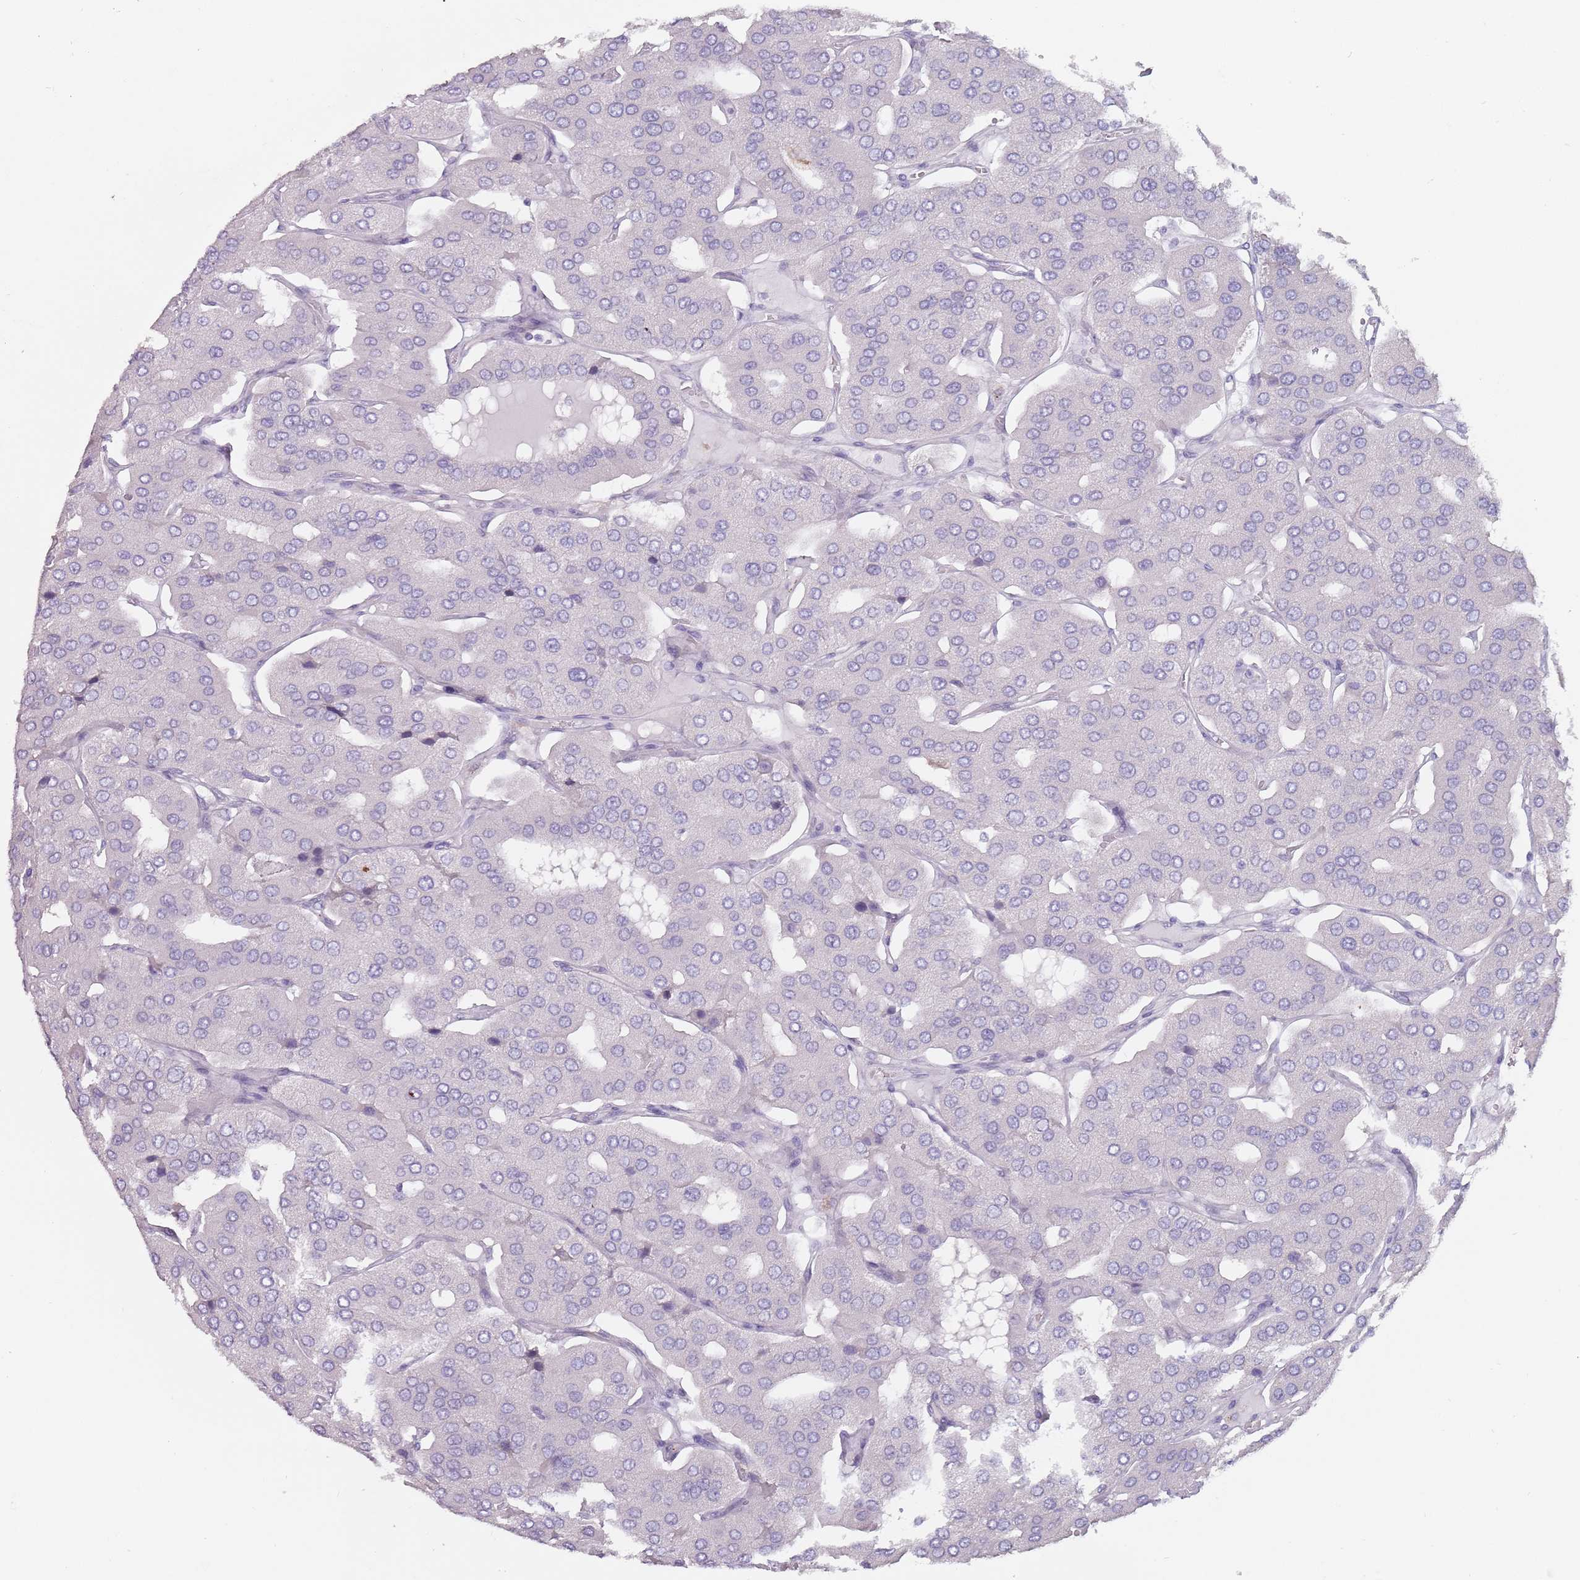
{"staining": {"intensity": "negative", "quantity": "none", "location": "none"}, "tissue": "parathyroid gland", "cell_type": "Glandular cells", "image_type": "normal", "snomed": [{"axis": "morphology", "description": "Normal tissue, NOS"}, {"axis": "morphology", "description": "Adenoma, NOS"}, {"axis": "topography", "description": "Parathyroid gland"}], "caption": "An immunohistochemistry (IHC) histopathology image of benign parathyroid gland is shown. There is no staining in glandular cells of parathyroid gland.", "gene": "DXO", "patient": {"sex": "female", "age": 86}}